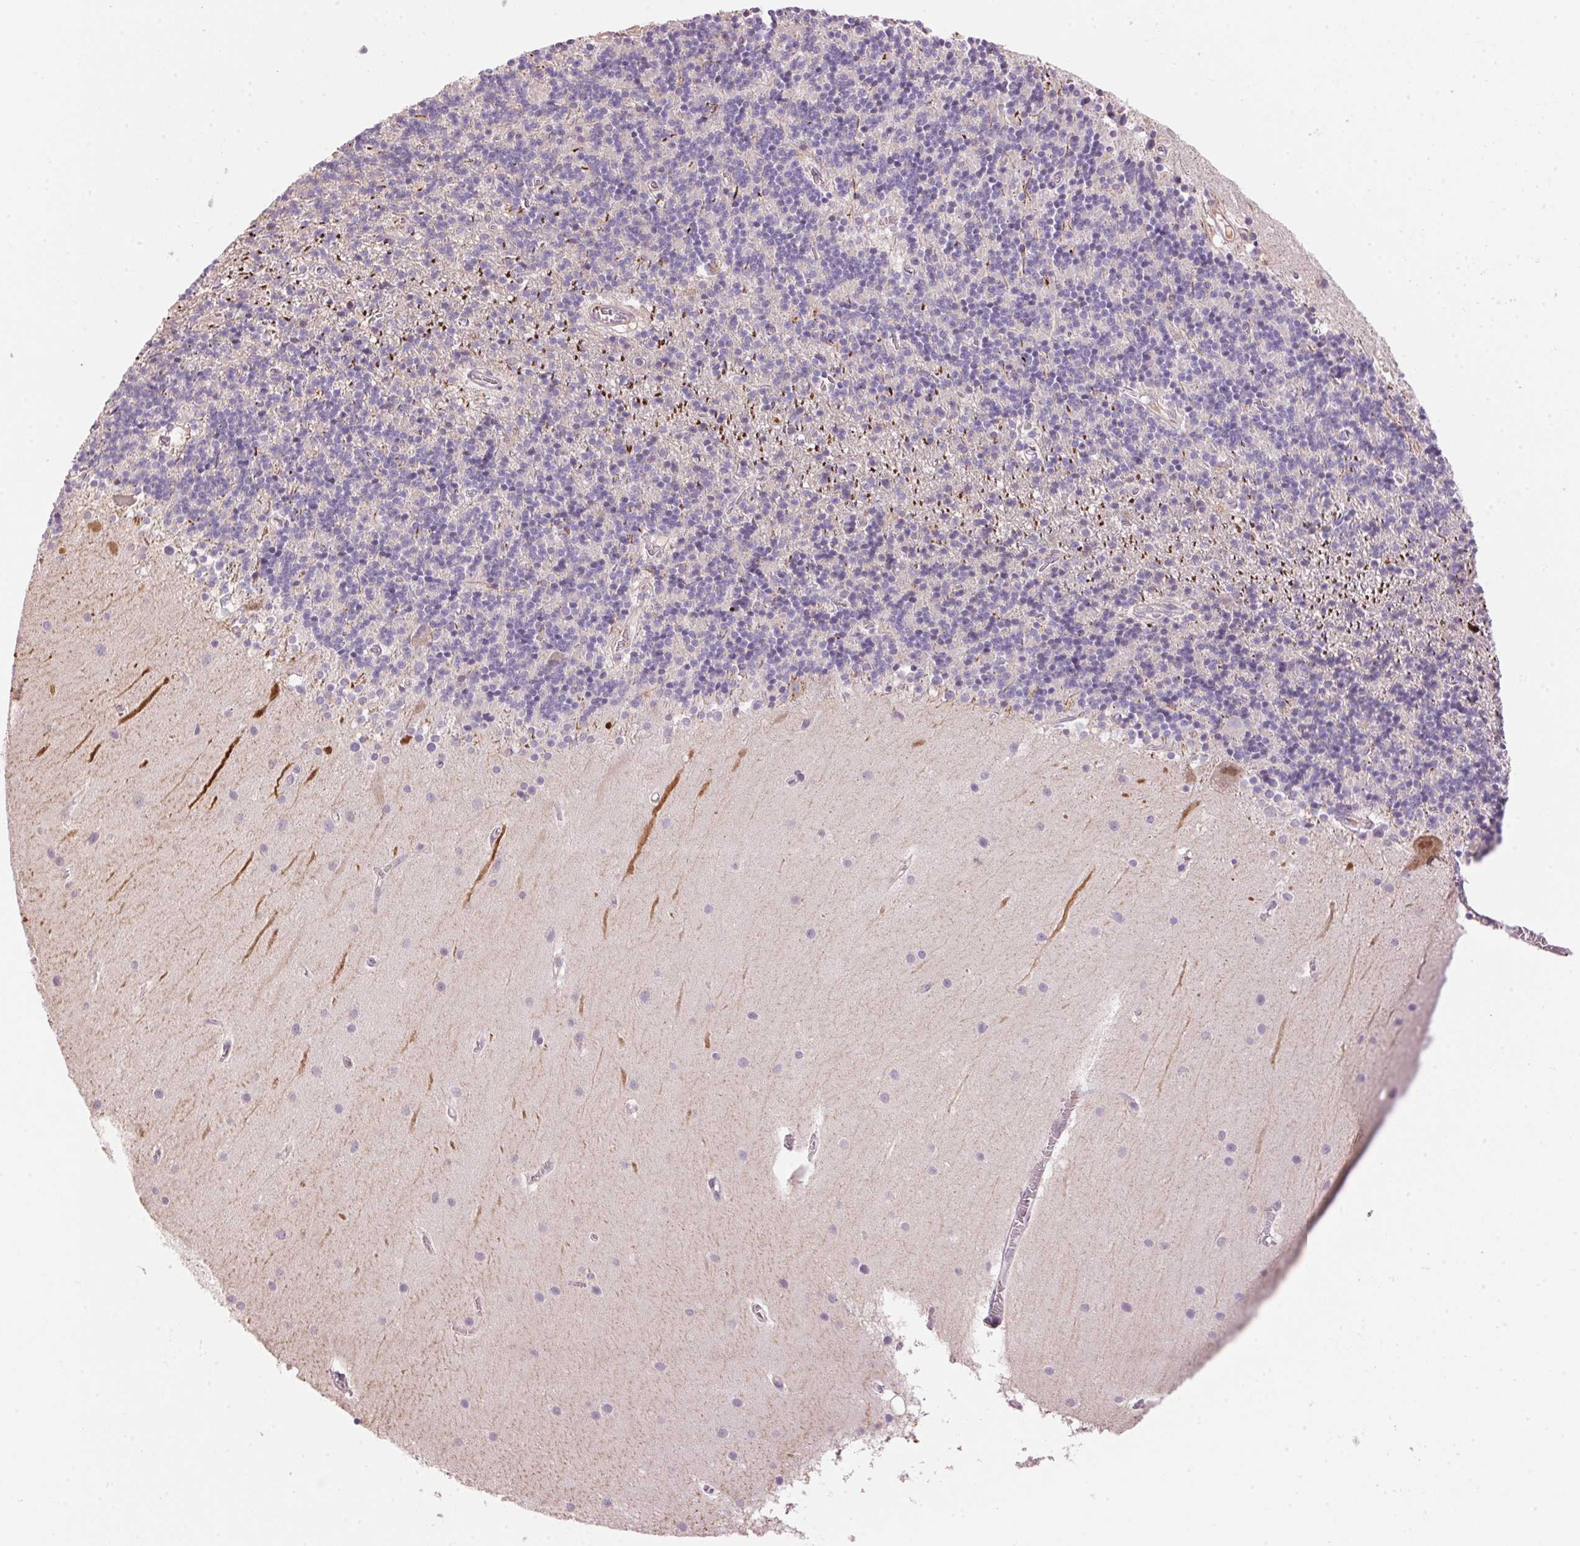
{"staining": {"intensity": "negative", "quantity": "none", "location": "none"}, "tissue": "cerebellum", "cell_type": "Cells in granular layer", "image_type": "normal", "snomed": [{"axis": "morphology", "description": "Normal tissue, NOS"}, {"axis": "topography", "description": "Cerebellum"}], "caption": "IHC image of benign cerebellum stained for a protein (brown), which shows no expression in cells in granular layer.", "gene": "LYZL6", "patient": {"sex": "male", "age": 70}}